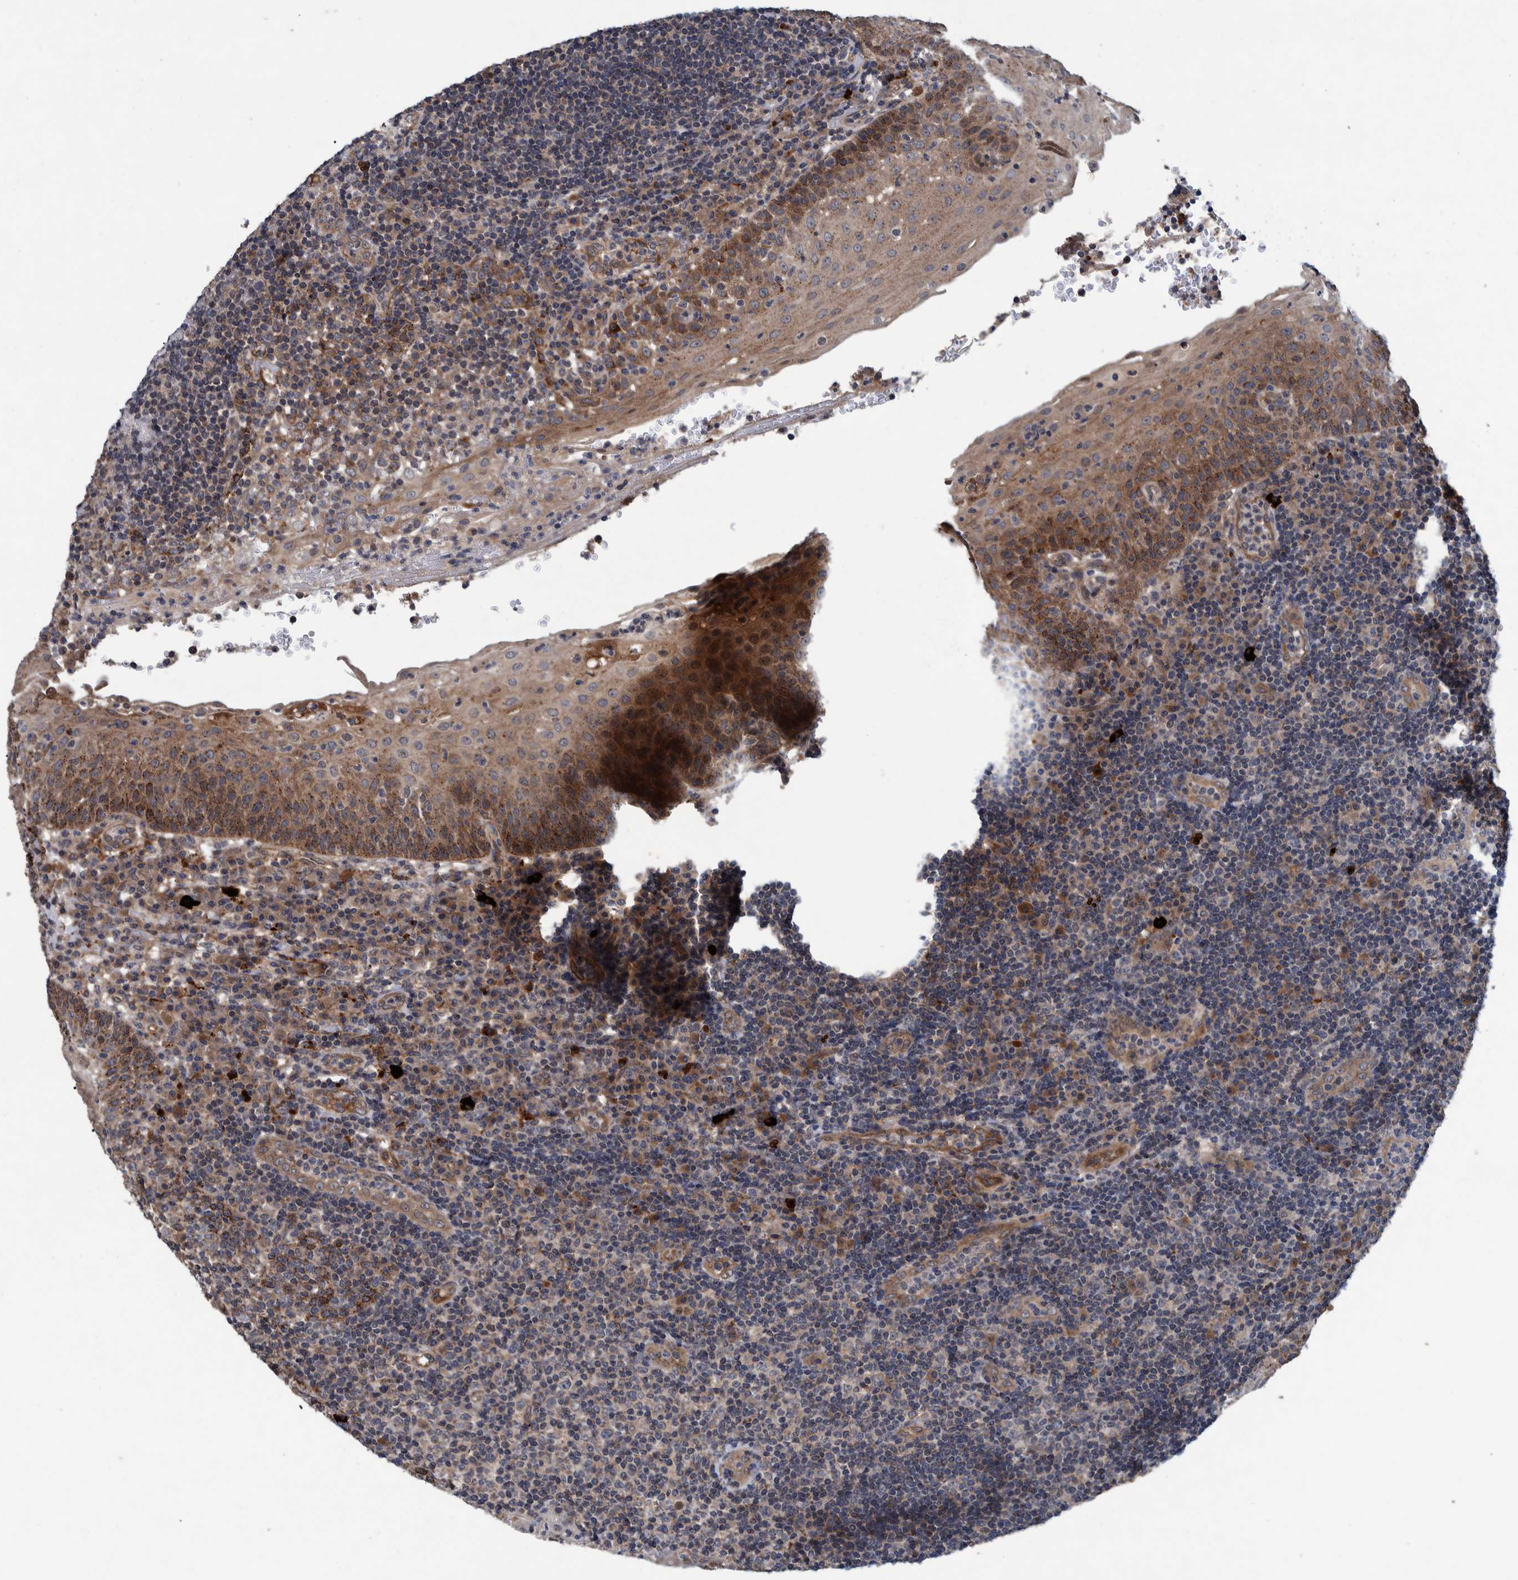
{"staining": {"intensity": "weak", "quantity": ">75%", "location": "cytoplasmic/membranous"}, "tissue": "tonsil", "cell_type": "Germinal center cells", "image_type": "normal", "snomed": [{"axis": "morphology", "description": "Normal tissue, NOS"}, {"axis": "topography", "description": "Tonsil"}], "caption": "This image demonstrates IHC staining of benign tonsil, with low weak cytoplasmic/membranous expression in about >75% of germinal center cells.", "gene": "ITIH3", "patient": {"sex": "female", "age": 40}}